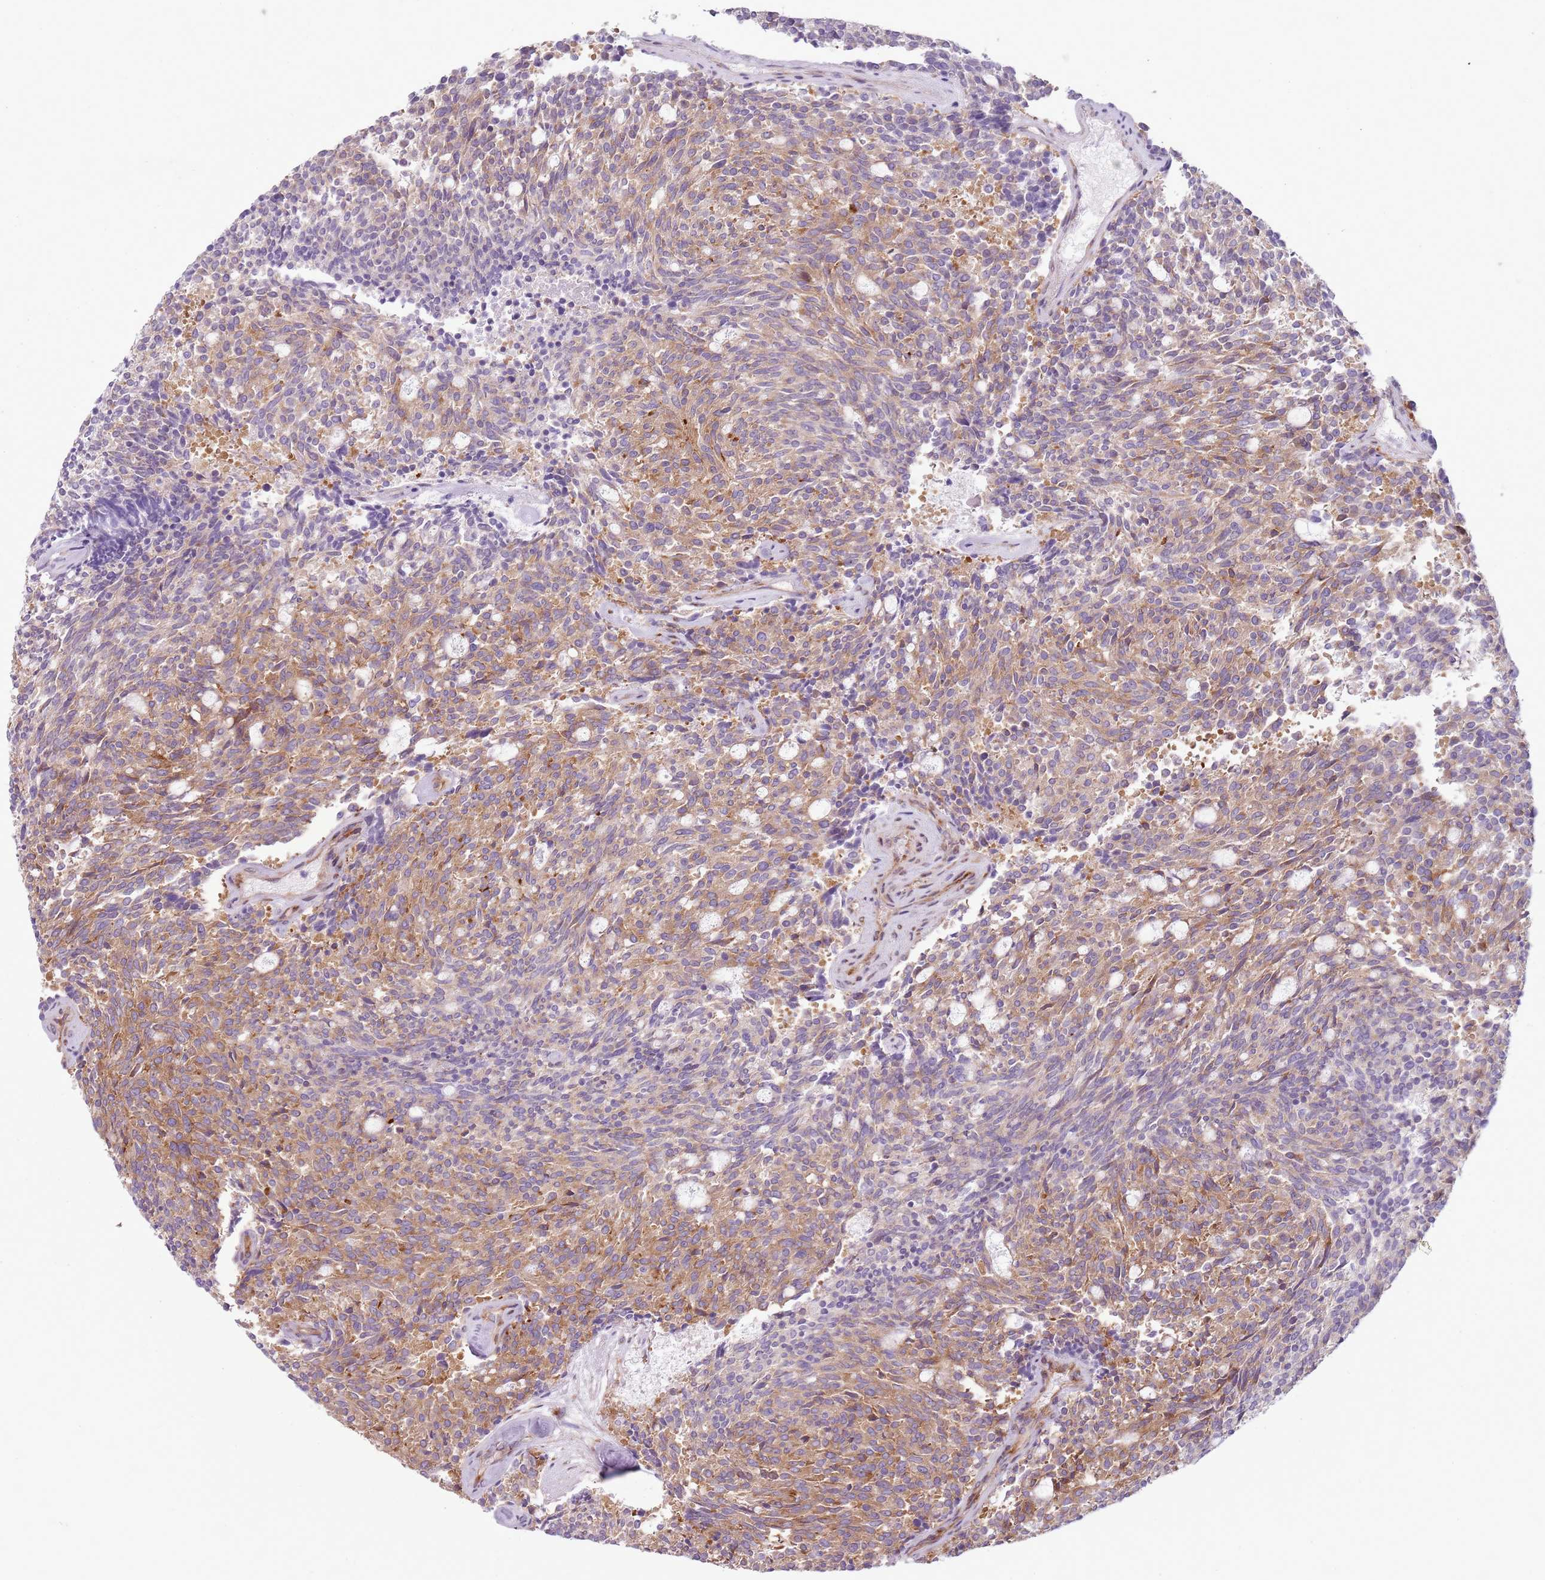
{"staining": {"intensity": "weak", "quantity": "25%-75%", "location": "cytoplasmic/membranous"}, "tissue": "carcinoid", "cell_type": "Tumor cells", "image_type": "cancer", "snomed": [{"axis": "morphology", "description": "Carcinoid, malignant, NOS"}, {"axis": "topography", "description": "Pancreas"}], "caption": "Immunohistochemical staining of carcinoid shows weak cytoplasmic/membranous protein expression in approximately 25%-75% of tumor cells.", "gene": "SNX1", "patient": {"sex": "female", "age": 54}}